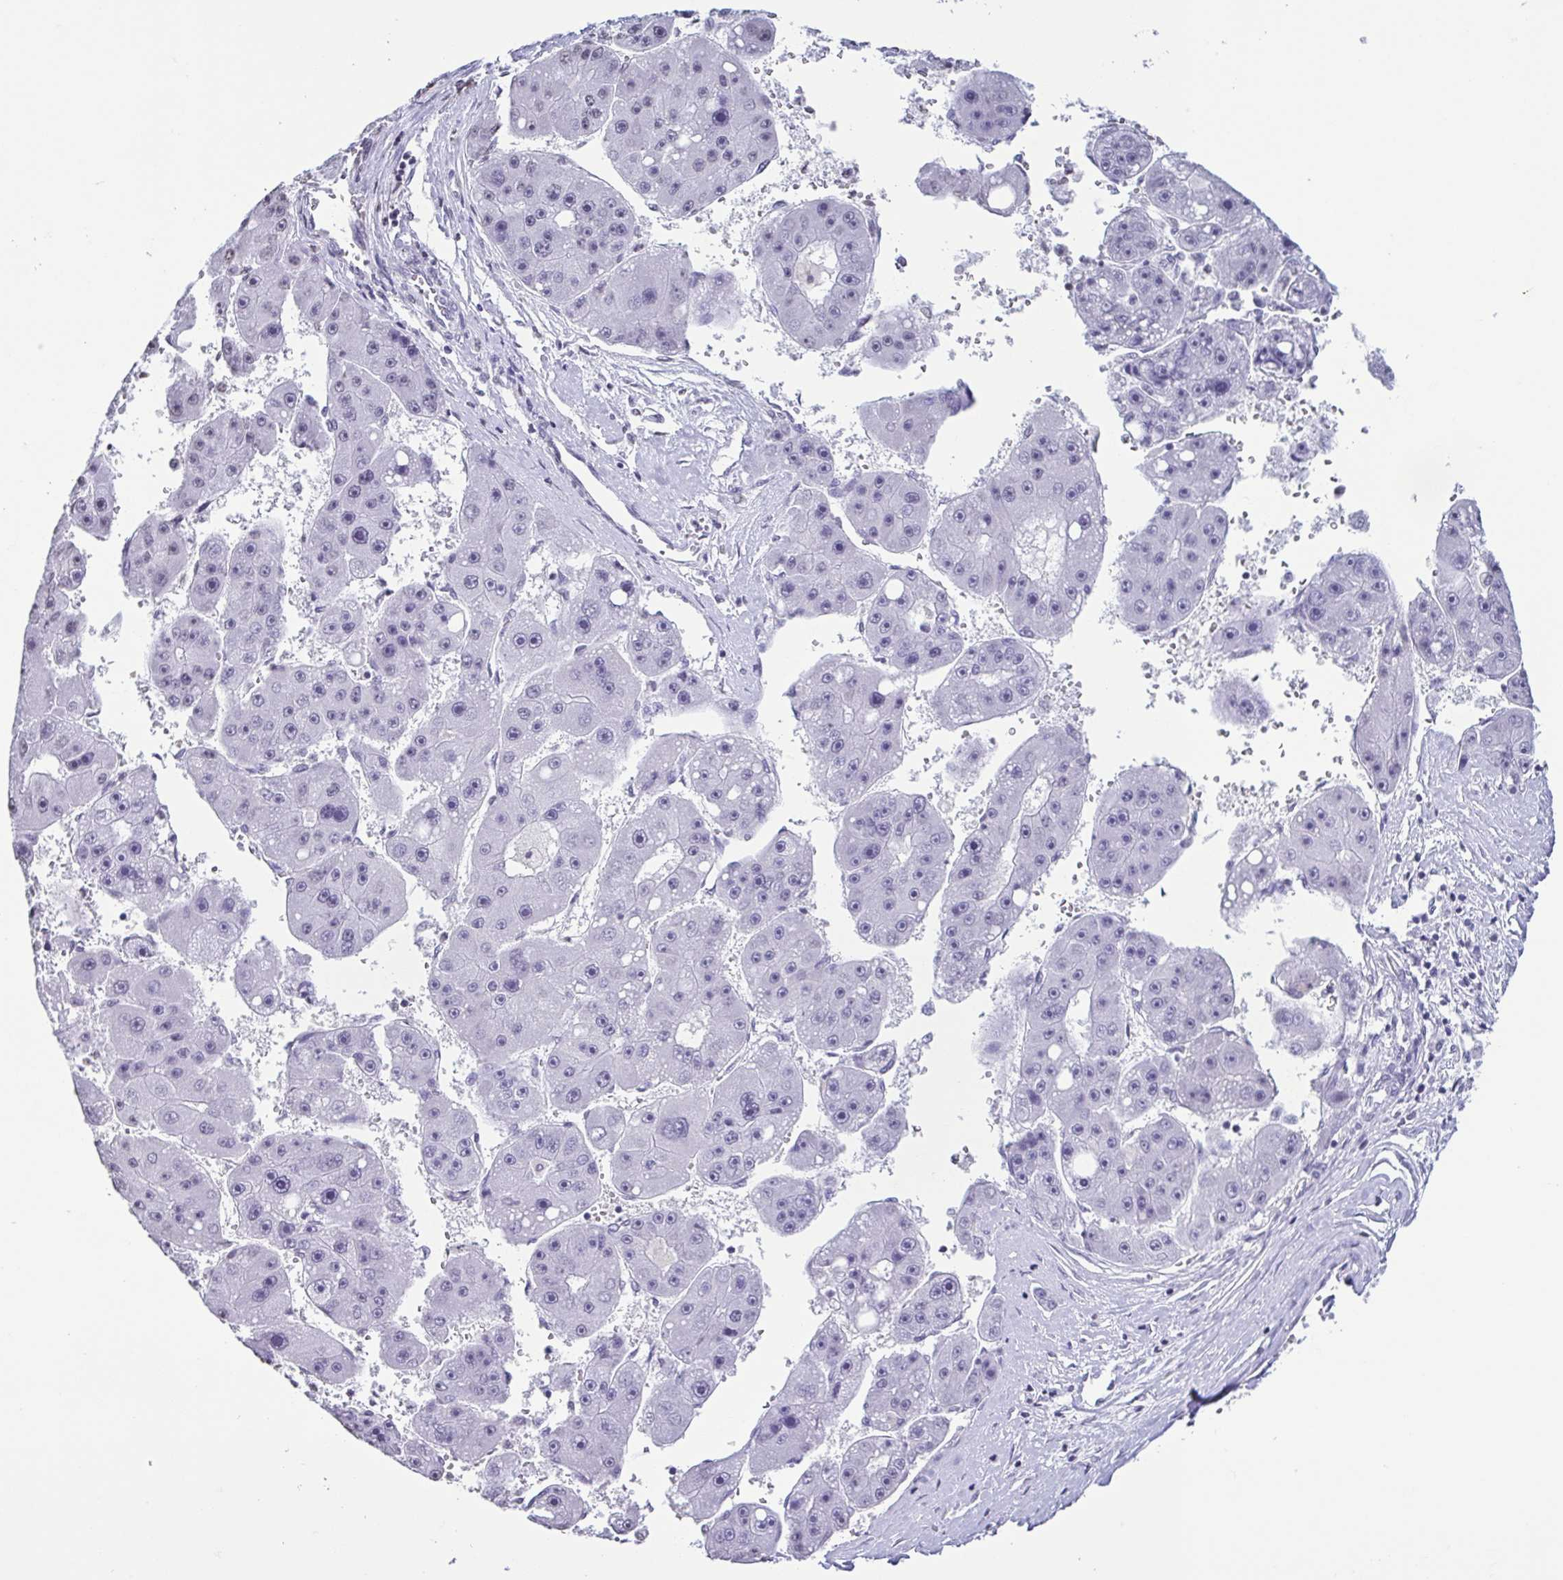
{"staining": {"intensity": "negative", "quantity": "none", "location": "none"}, "tissue": "liver cancer", "cell_type": "Tumor cells", "image_type": "cancer", "snomed": [{"axis": "morphology", "description": "Carcinoma, Hepatocellular, NOS"}, {"axis": "topography", "description": "Liver"}], "caption": "Immunohistochemical staining of liver cancer (hepatocellular carcinoma) displays no significant staining in tumor cells.", "gene": "VCY1B", "patient": {"sex": "female", "age": 61}}